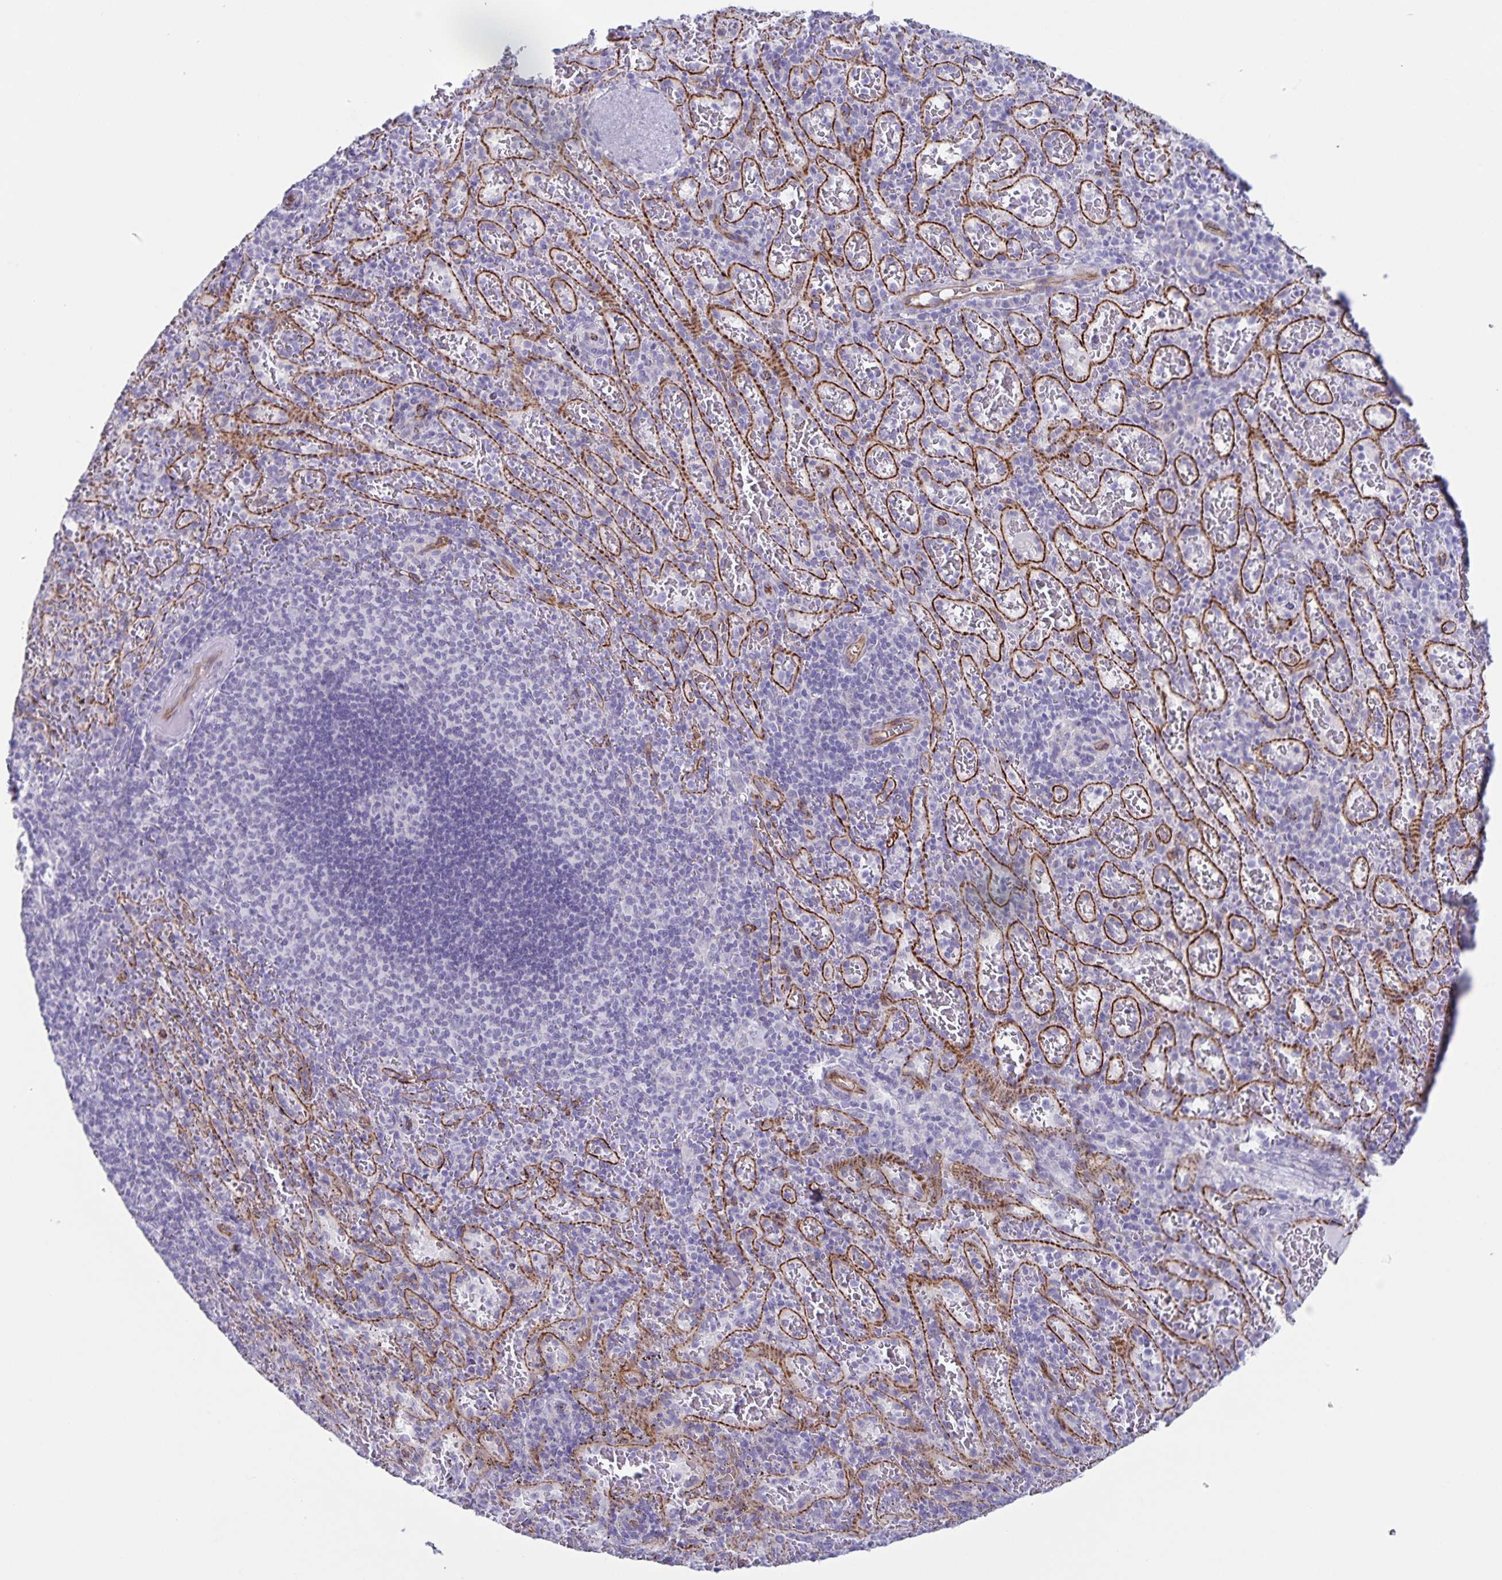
{"staining": {"intensity": "negative", "quantity": "none", "location": "none"}, "tissue": "spleen", "cell_type": "Cells in red pulp", "image_type": "normal", "snomed": [{"axis": "morphology", "description": "Normal tissue, NOS"}, {"axis": "topography", "description": "Spleen"}], "caption": "High power microscopy micrograph of an immunohistochemistry (IHC) image of unremarkable spleen, revealing no significant expression in cells in red pulp.", "gene": "AQP4", "patient": {"sex": "male", "age": 57}}